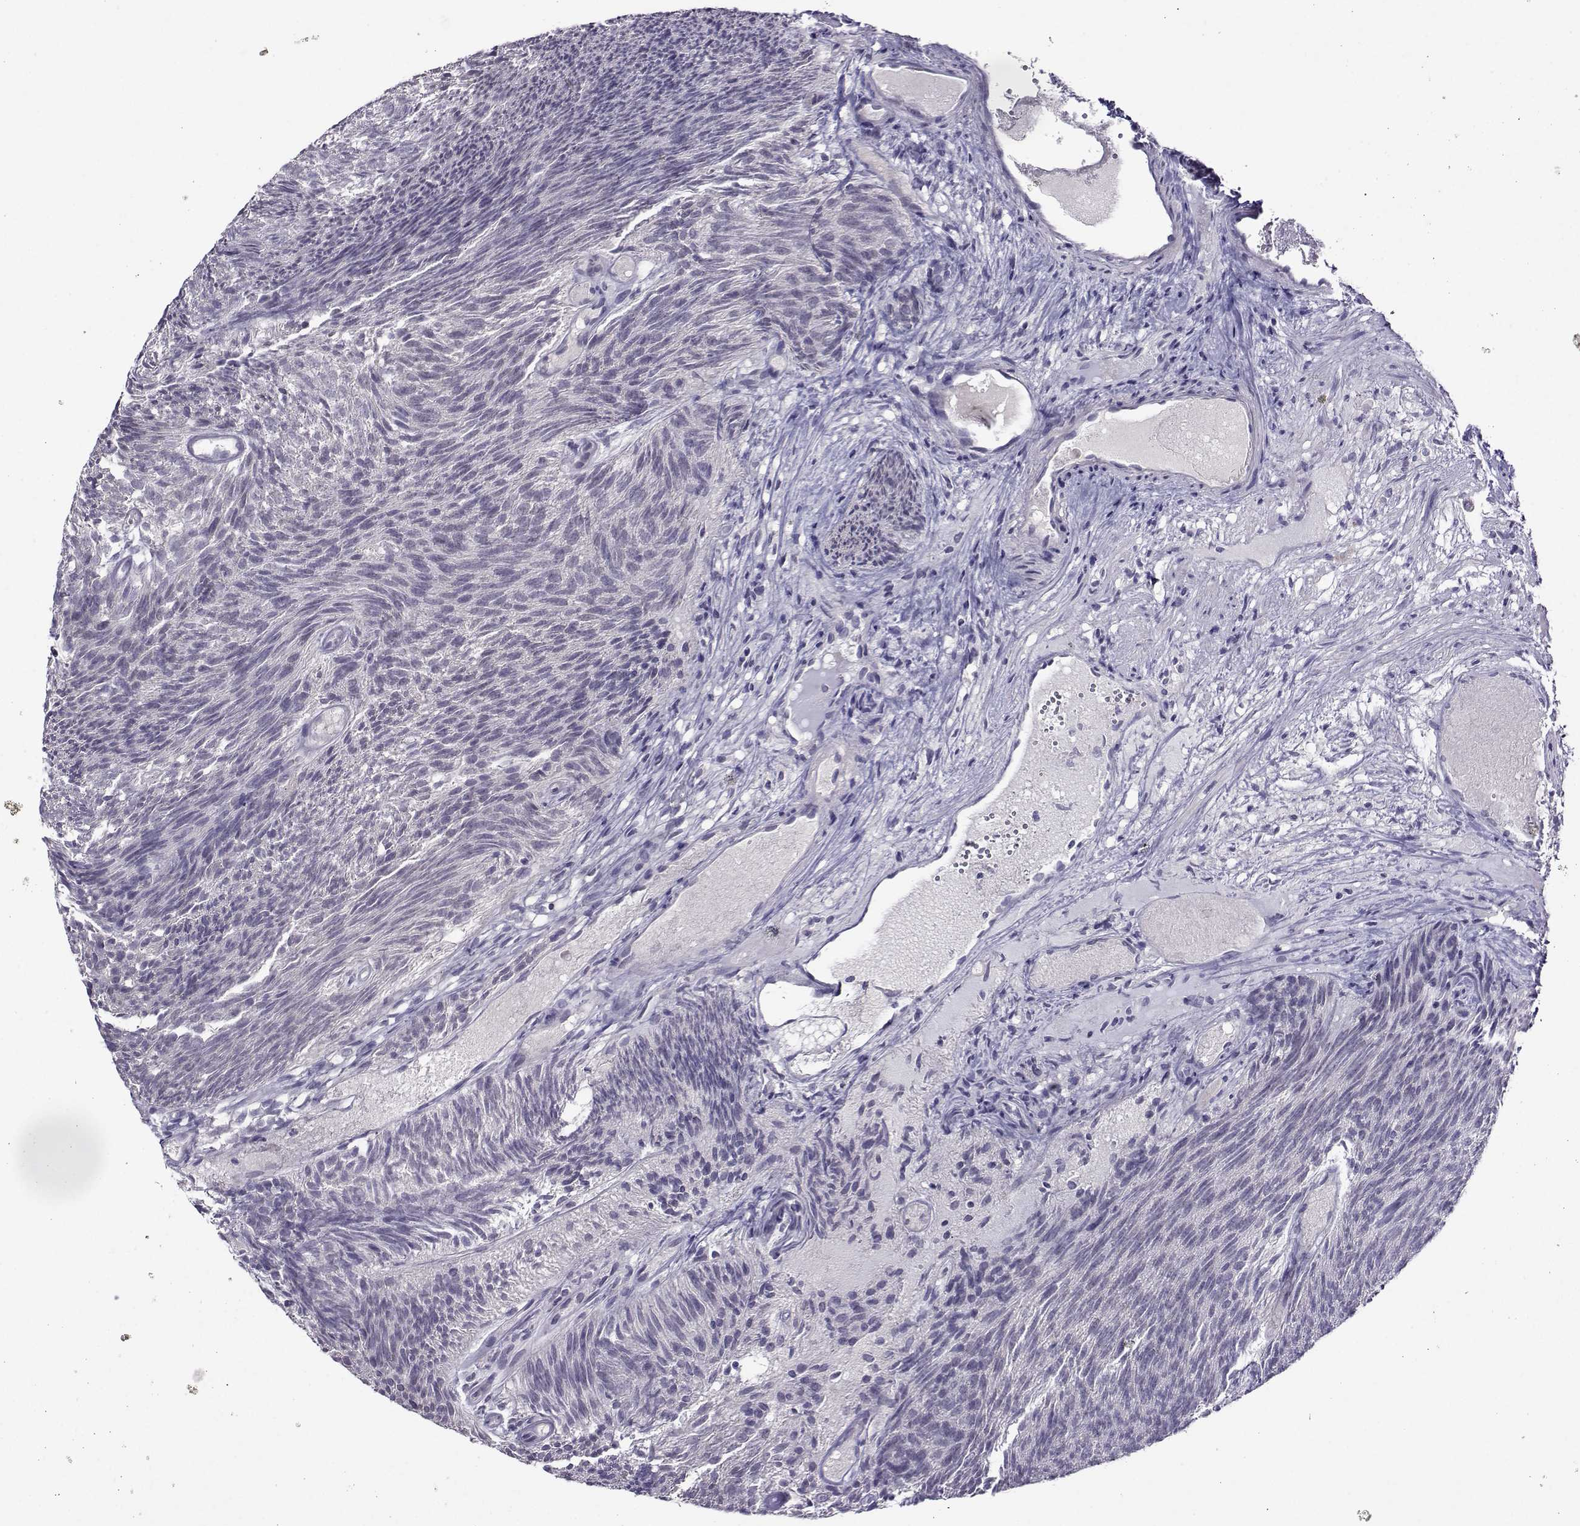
{"staining": {"intensity": "negative", "quantity": "none", "location": "none"}, "tissue": "urothelial cancer", "cell_type": "Tumor cells", "image_type": "cancer", "snomed": [{"axis": "morphology", "description": "Urothelial carcinoma, Low grade"}, {"axis": "topography", "description": "Urinary bladder"}], "caption": "DAB immunohistochemical staining of human low-grade urothelial carcinoma shows no significant staining in tumor cells.", "gene": "DDX20", "patient": {"sex": "male", "age": 77}}